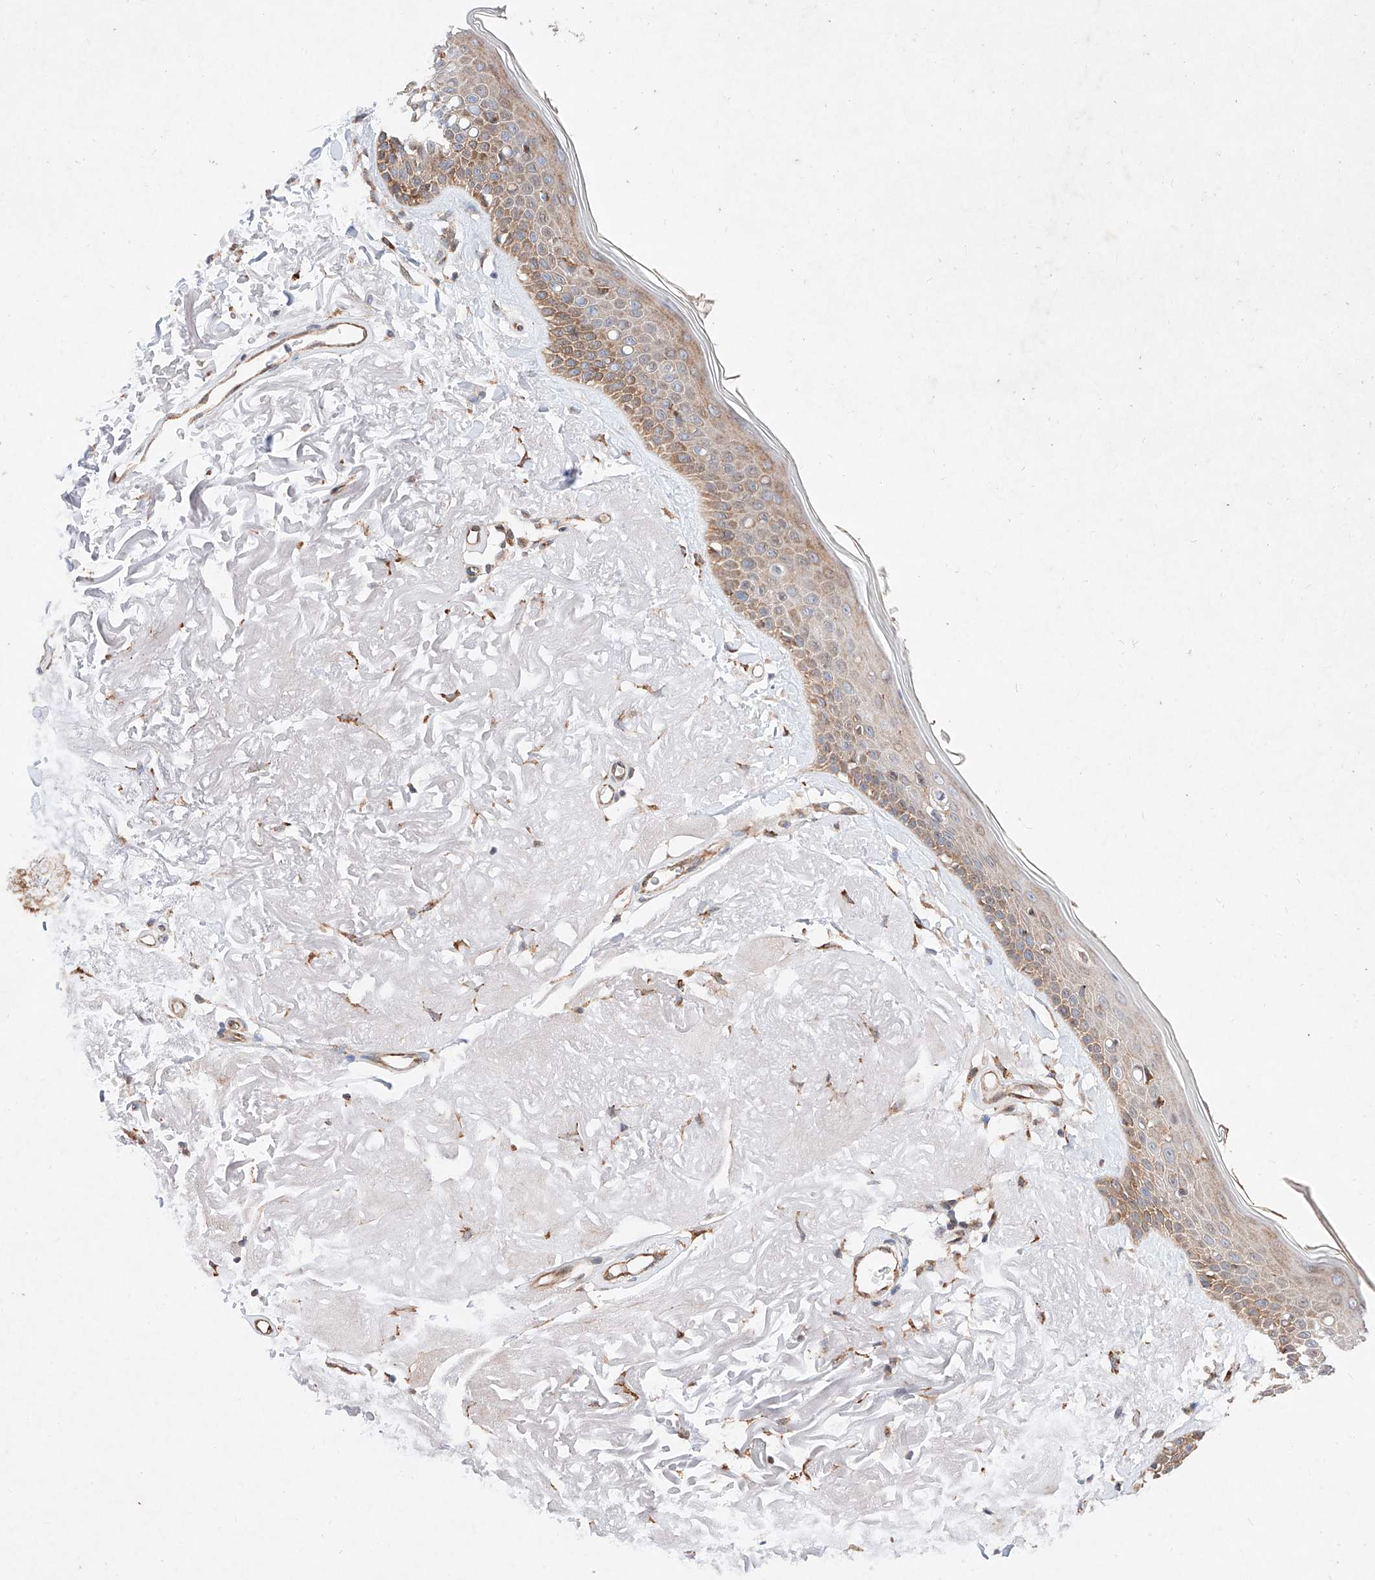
{"staining": {"intensity": "moderate", "quantity": ">75%", "location": "cytoplasmic/membranous"}, "tissue": "skin", "cell_type": "Fibroblasts", "image_type": "normal", "snomed": [{"axis": "morphology", "description": "Normal tissue, NOS"}, {"axis": "topography", "description": "Skin"}, {"axis": "topography", "description": "Skeletal muscle"}], "caption": "Skin stained with immunohistochemistry (IHC) reveals moderate cytoplasmic/membranous positivity in approximately >75% of fibroblasts.", "gene": "ATP9B", "patient": {"sex": "male", "age": 83}}